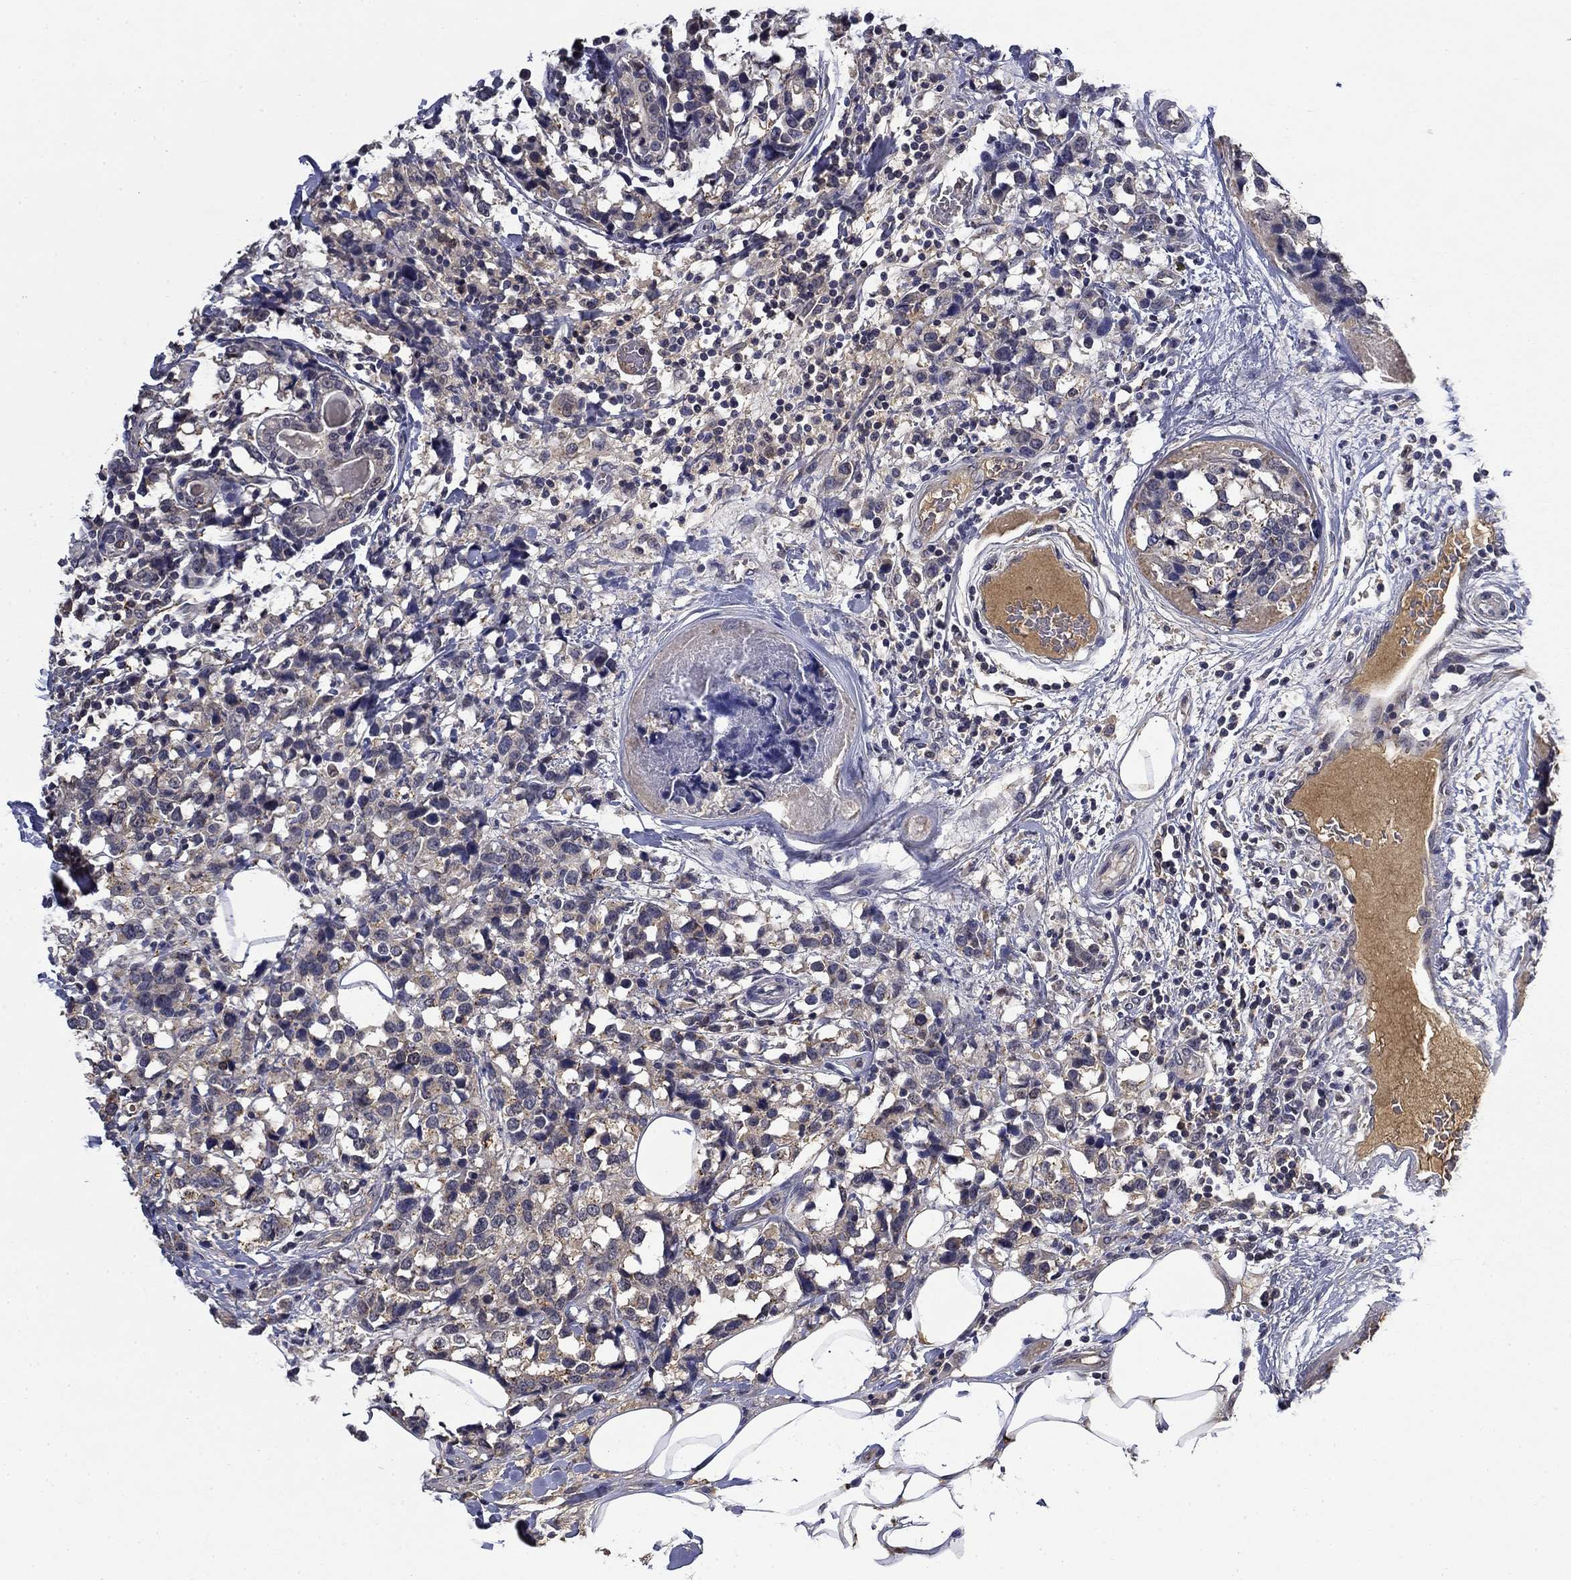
{"staining": {"intensity": "weak", "quantity": "<25%", "location": "cytoplasmic/membranous"}, "tissue": "breast cancer", "cell_type": "Tumor cells", "image_type": "cancer", "snomed": [{"axis": "morphology", "description": "Lobular carcinoma"}, {"axis": "topography", "description": "Breast"}], "caption": "Lobular carcinoma (breast) was stained to show a protein in brown. There is no significant staining in tumor cells.", "gene": "DDTL", "patient": {"sex": "female", "age": 59}}